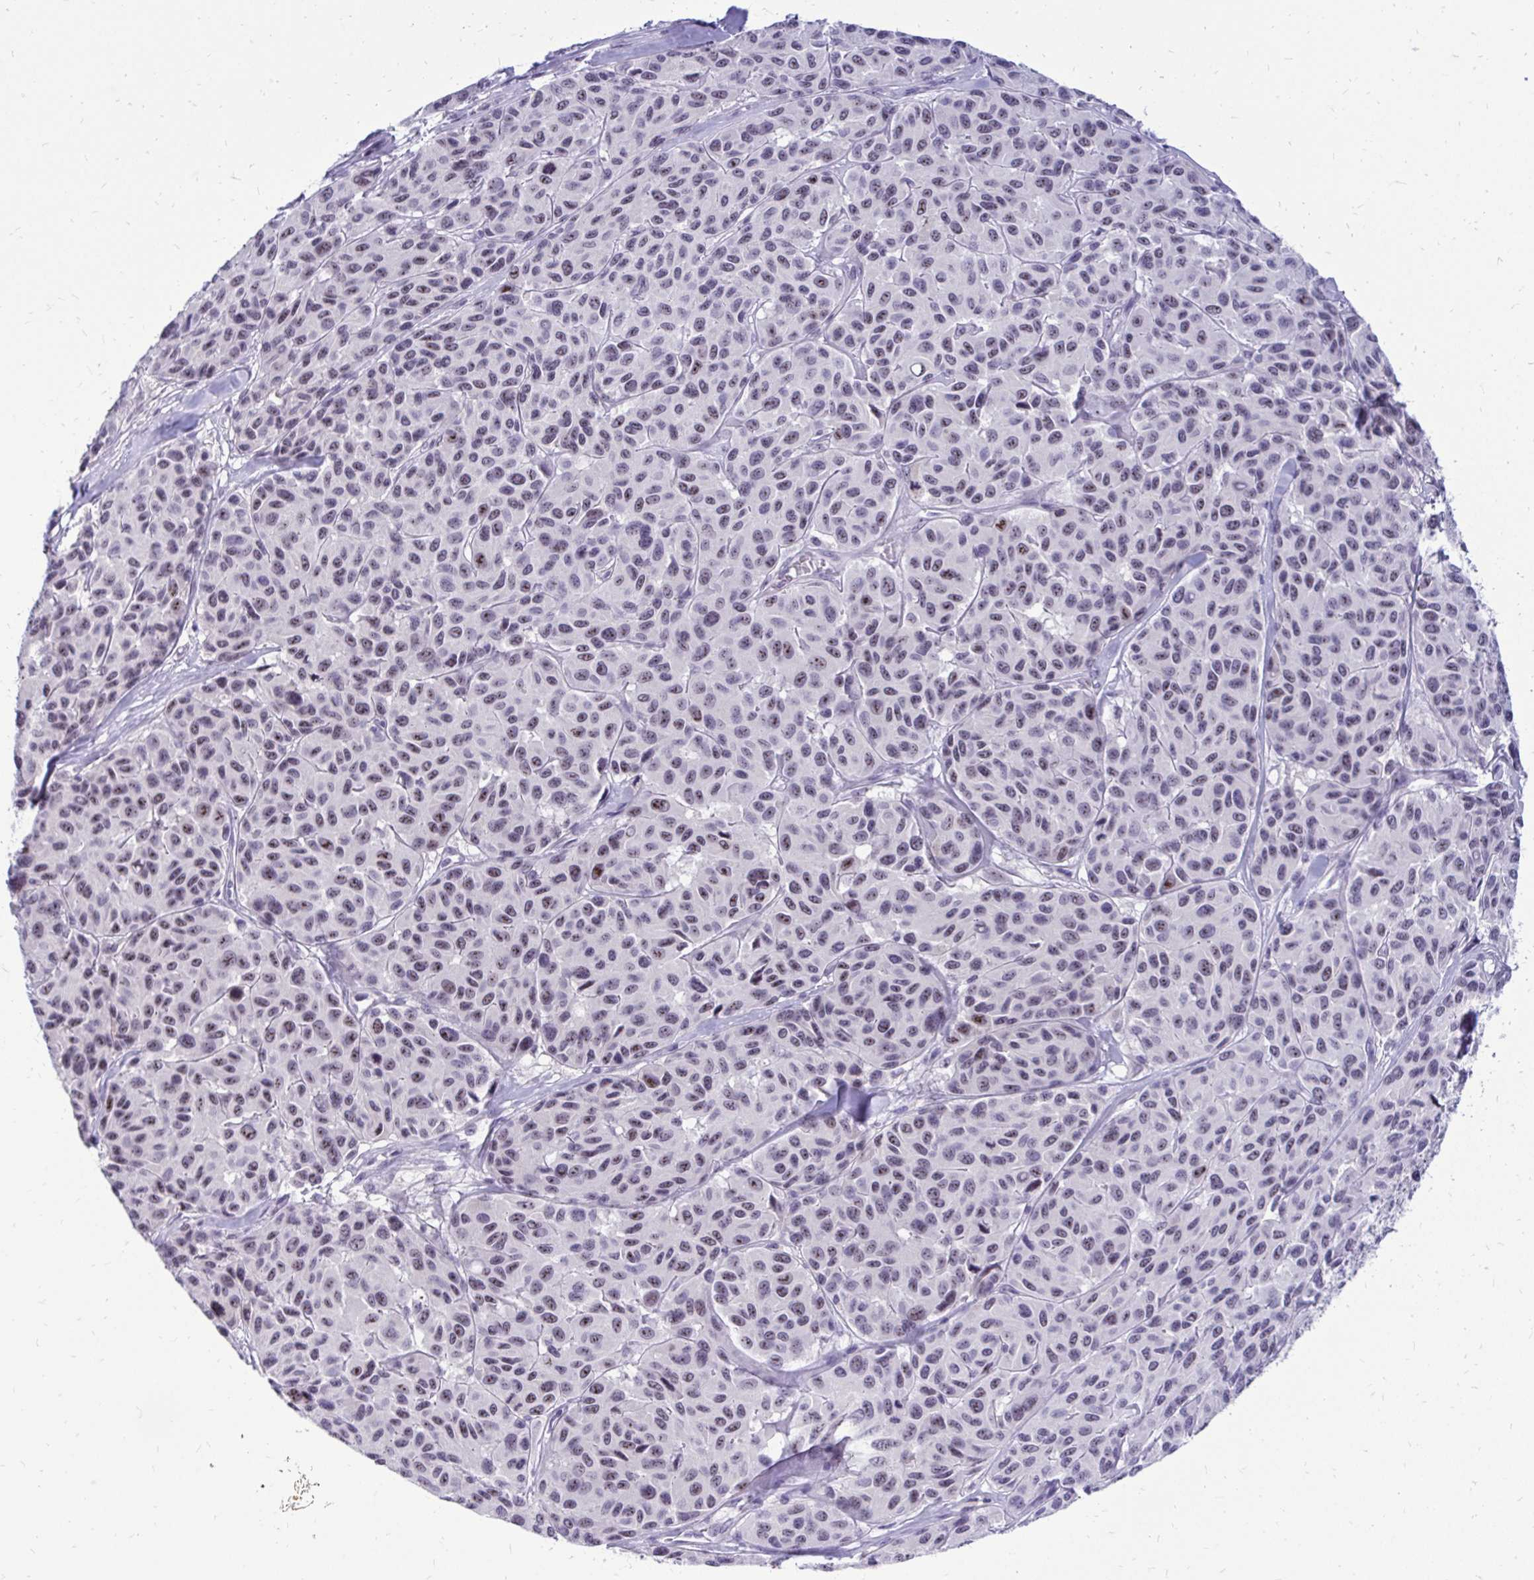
{"staining": {"intensity": "negative", "quantity": "none", "location": "none"}, "tissue": "melanoma", "cell_type": "Tumor cells", "image_type": "cancer", "snomed": [{"axis": "morphology", "description": "Malignant melanoma, NOS"}, {"axis": "topography", "description": "Skin"}], "caption": "Malignant melanoma was stained to show a protein in brown. There is no significant staining in tumor cells.", "gene": "NIFK", "patient": {"sex": "female", "age": 66}}